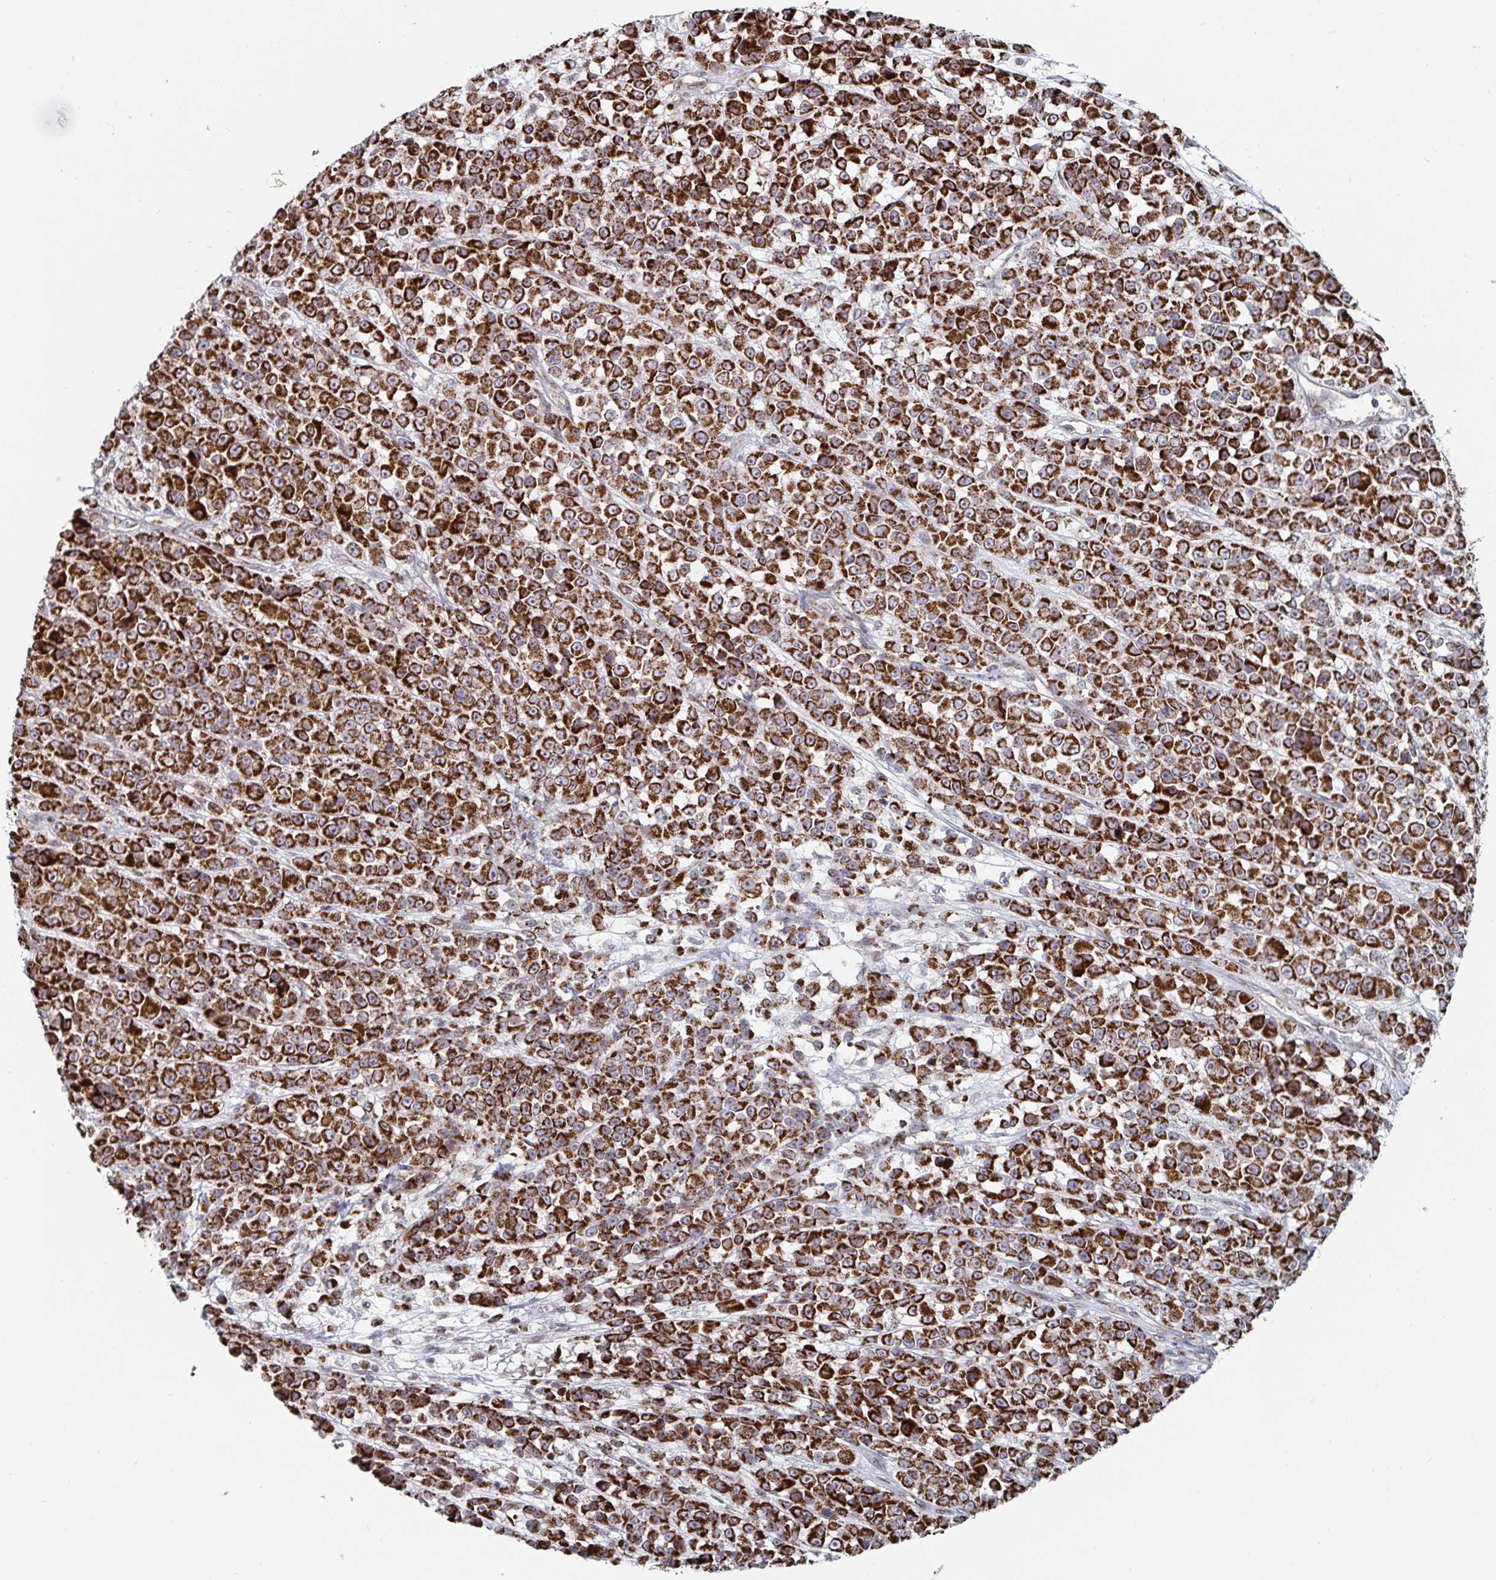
{"staining": {"intensity": "strong", "quantity": ">75%", "location": "cytoplasmic/membranous"}, "tissue": "melanoma", "cell_type": "Tumor cells", "image_type": "cancer", "snomed": [{"axis": "morphology", "description": "Malignant melanoma, NOS"}, {"axis": "topography", "description": "Skin"}, {"axis": "topography", "description": "Skin of back"}], "caption": "Immunohistochemistry (DAB (3,3'-diaminobenzidine)) staining of human melanoma exhibits strong cytoplasmic/membranous protein positivity in about >75% of tumor cells.", "gene": "STARD8", "patient": {"sex": "male", "age": 91}}